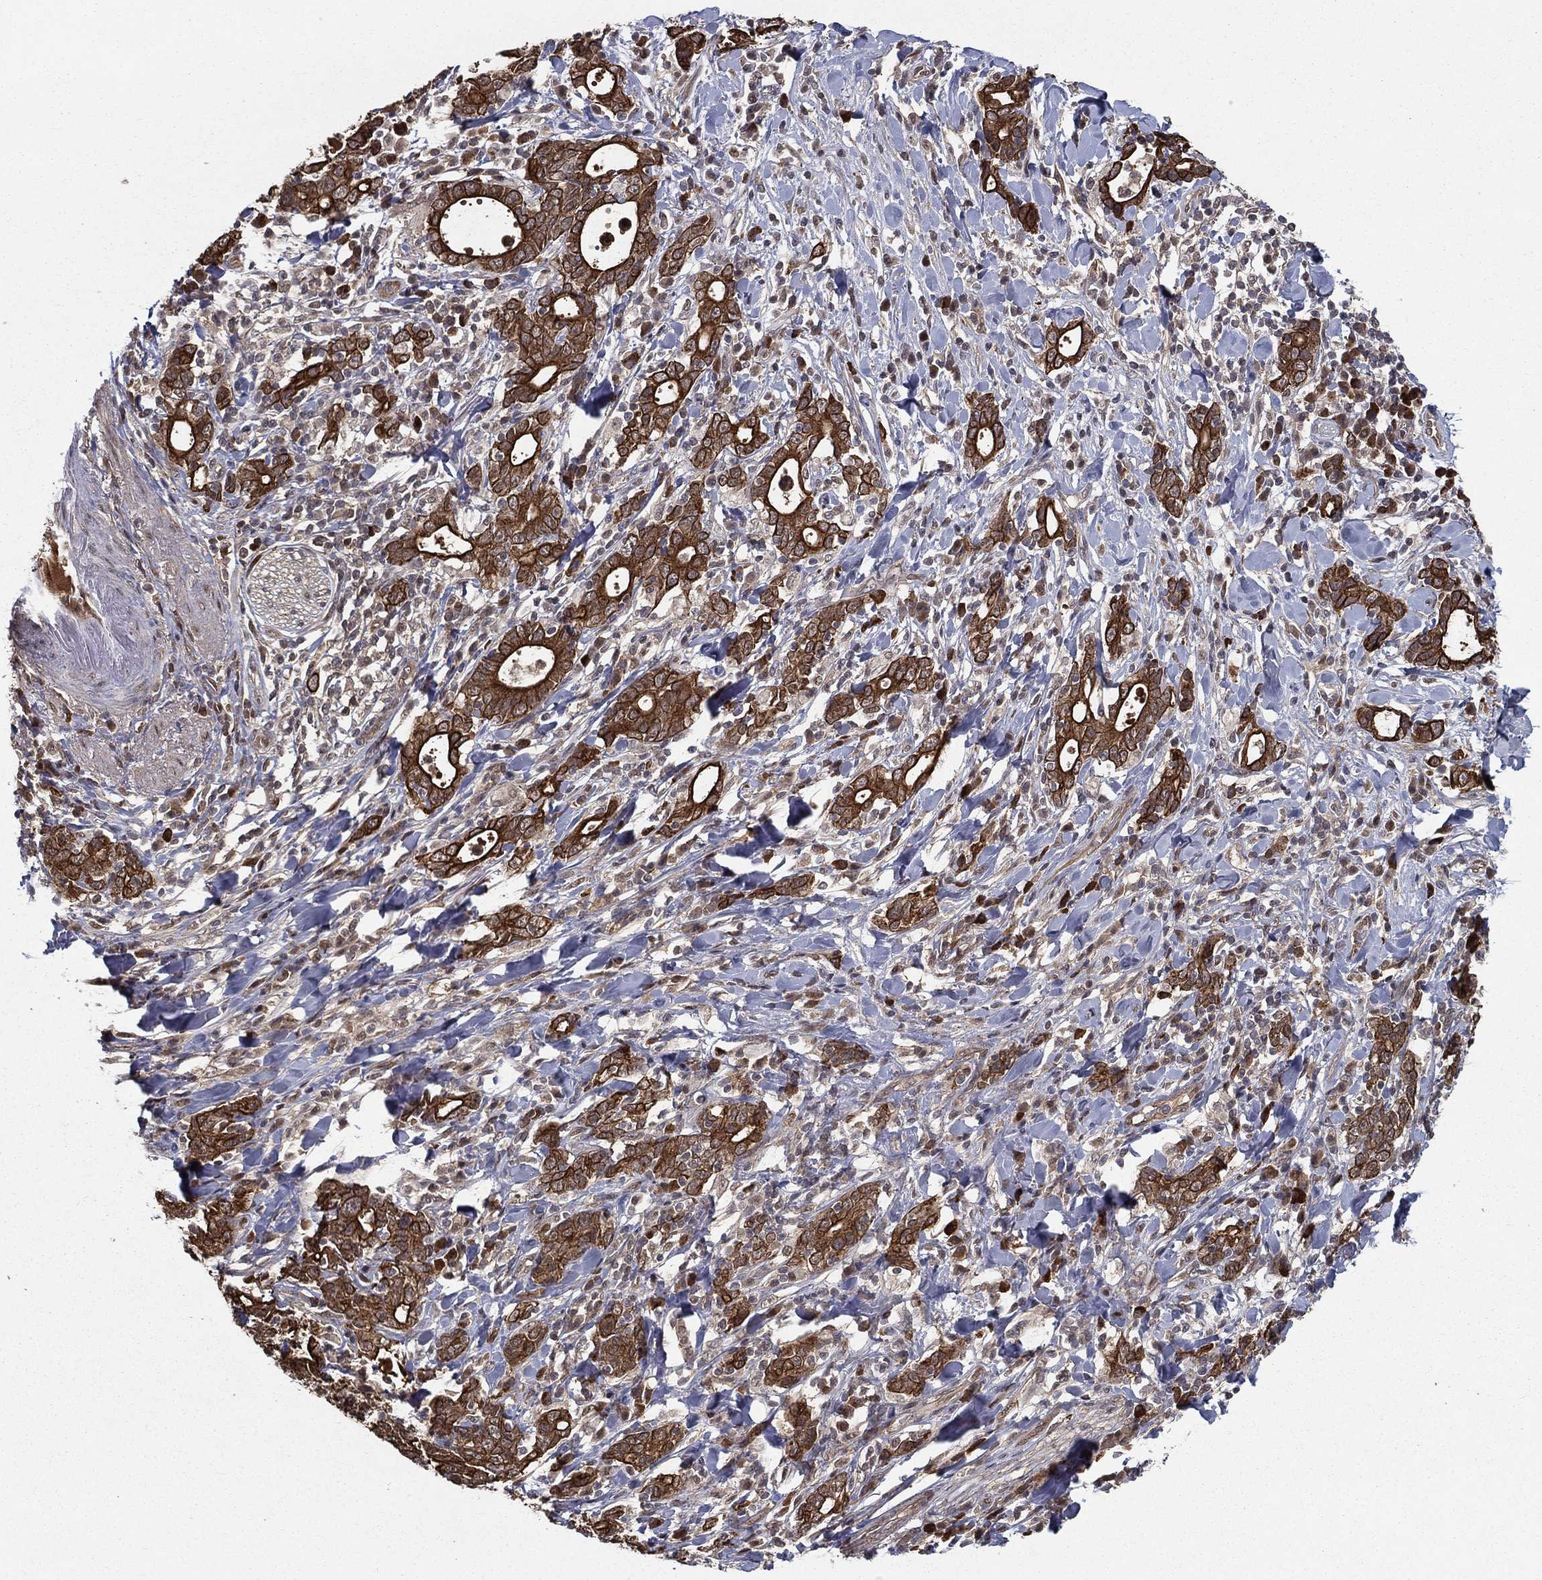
{"staining": {"intensity": "strong", "quantity": ">75%", "location": "cytoplasmic/membranous"}, "tissue": "stomach cancer", "cell_type": "Tumor cells", "image_type": "cancer", "snomed": [{"axis": "morphology", "description": "Adenocarcinoma, NOS"}, {"axis": "topography", "description": "Stomach"}], "caption": "IHC photomicrograph of stomach cancer (adenocarcinoma) stained for a protein (brown), which demonstrates high levels of strong cytoplasmic/membranous expression in approximately >75% of tumor cells.", "gene": "SLC6A6", "patient": {"sex": "male", "age": 79}}